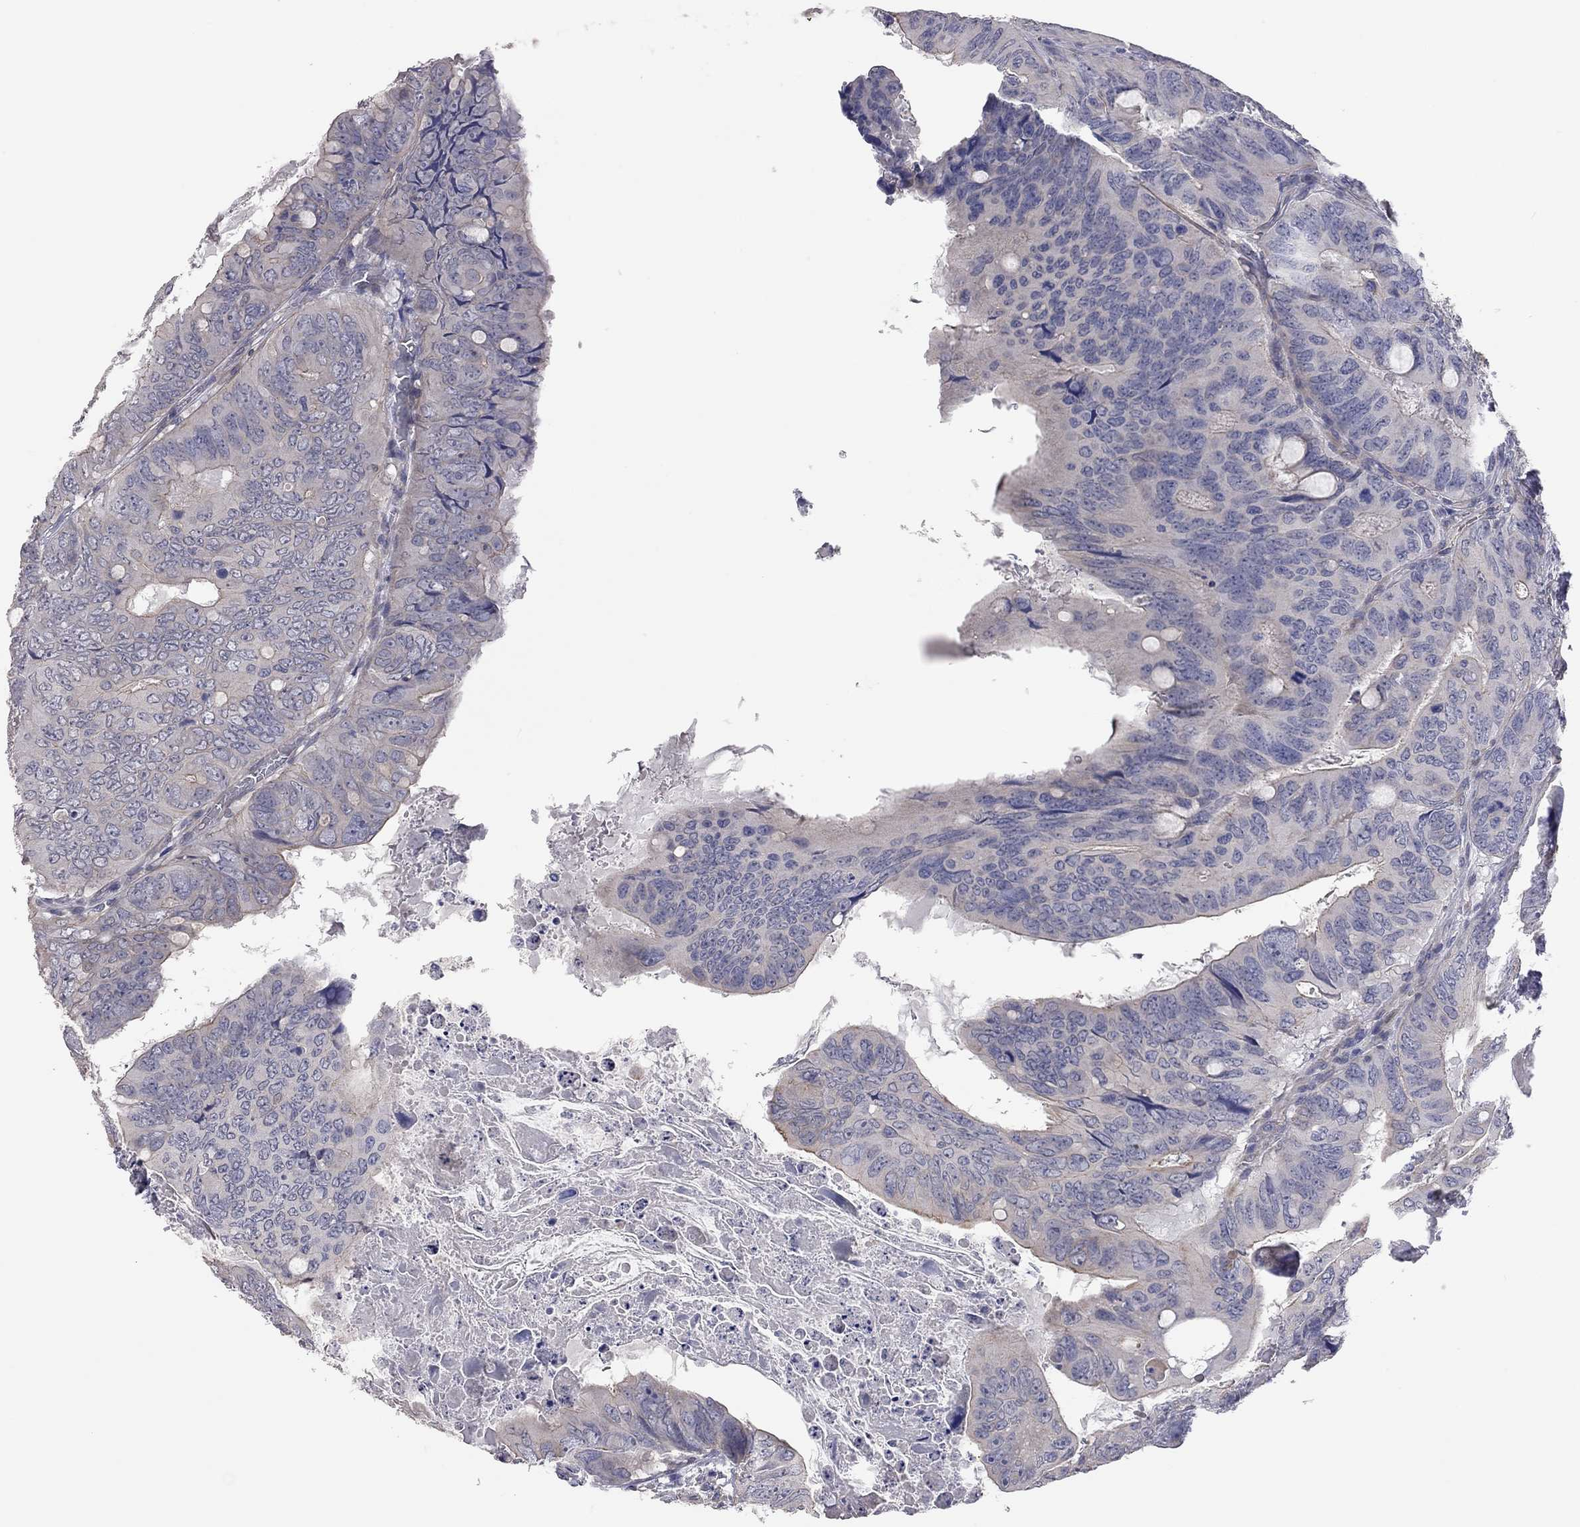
{"staining": {"intensity": "weak", "quantity": "<25%", "location": "cytoplasmic/membranous"}, "tissue": "colorectal cancer", "cell_type": "Tumor cells", "image_type": "cancer", "snomed": [{"axis": "morphology", "description": "Adenocarcinoma, NOS"}, {"axis": "topography", "description": "Colon"}], "caption": "Human colorectal adenocarcinoma stained for a protein using immunohistochemistry (IHC) reveals no staining in tumor cells.", "gene": "KCNB1", "patient": {"sex": "male", "age": 79}}